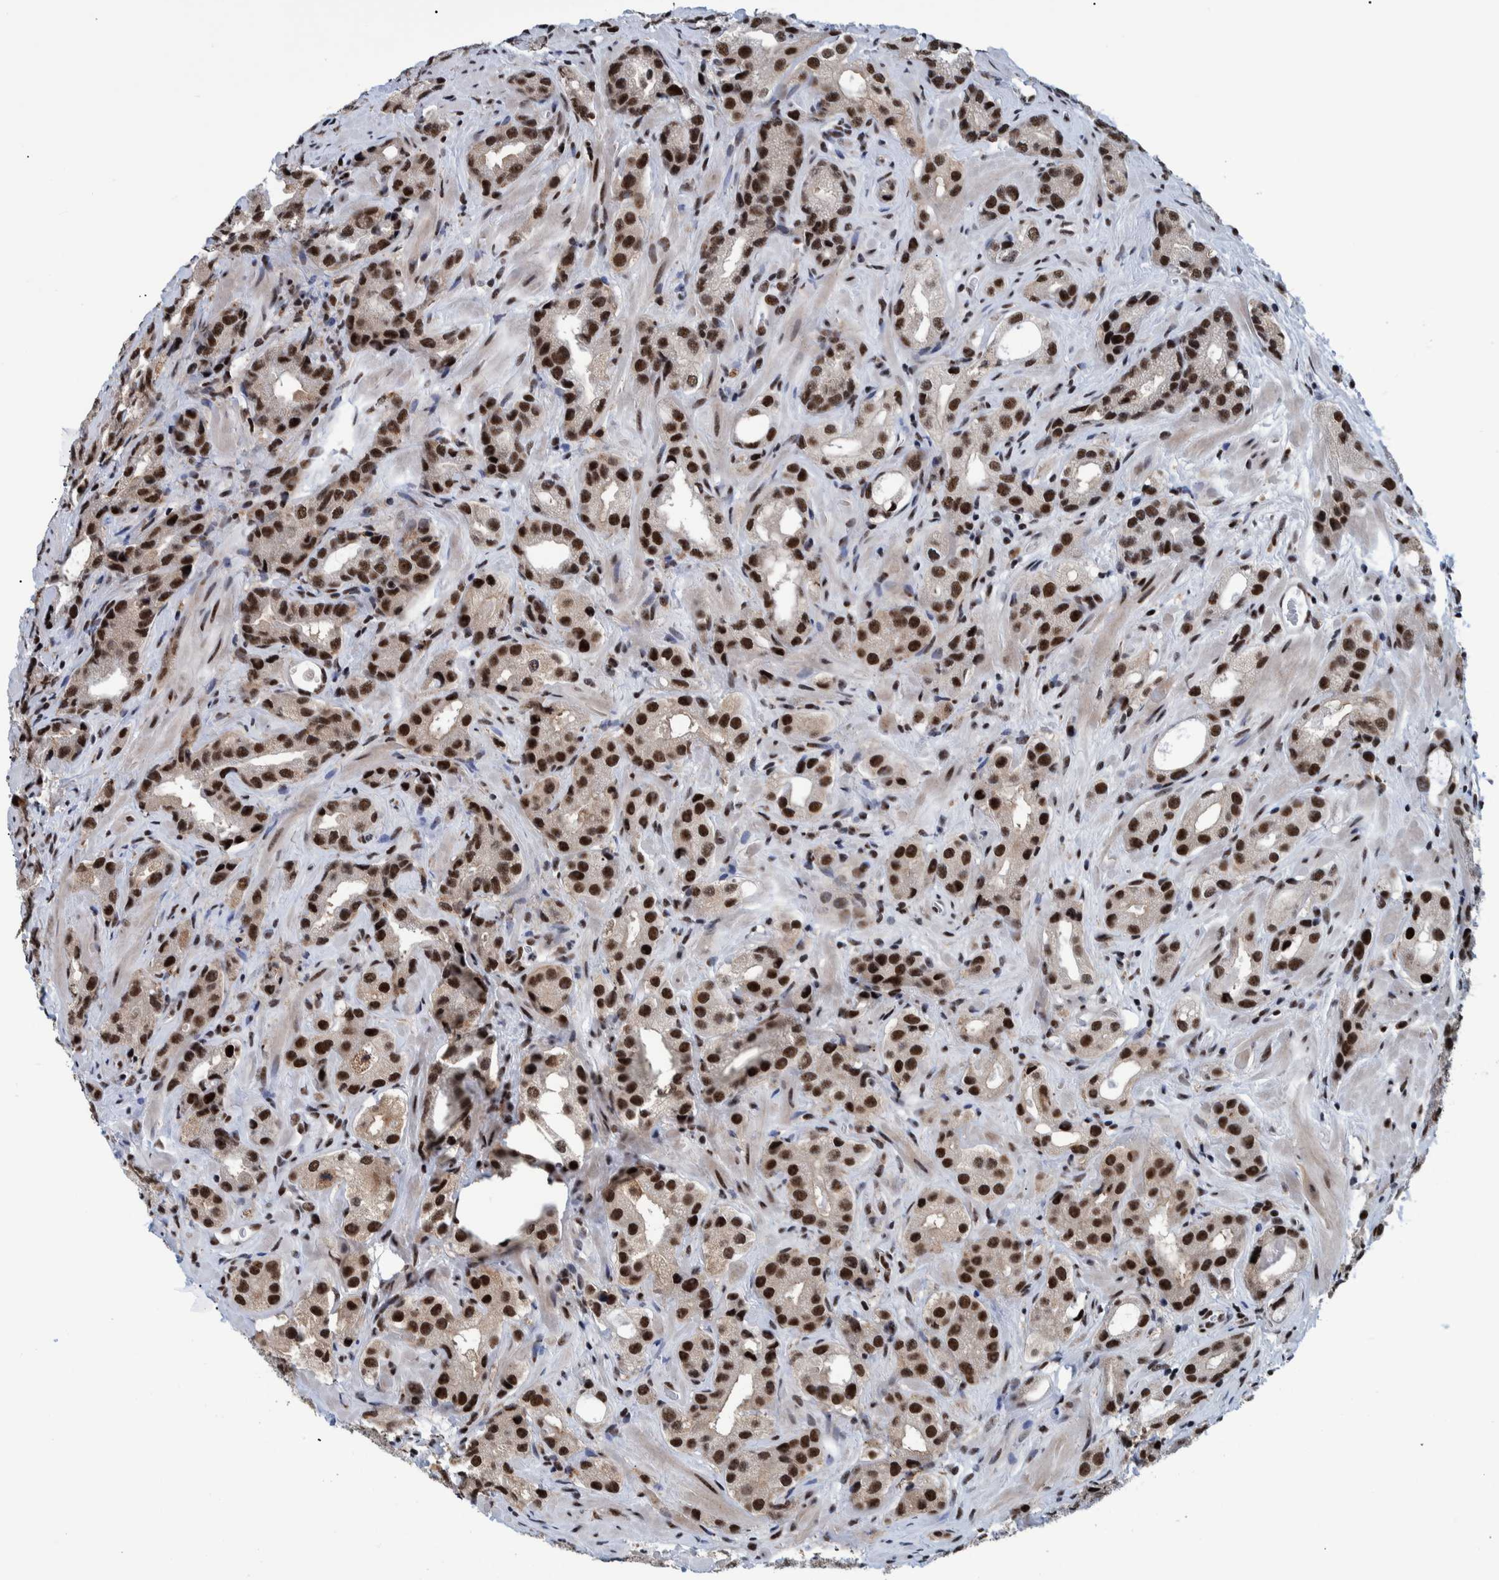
{"staining": {"intensity": "strong", "quantity": ">75%", "location": "nuclear"}, "tissue": "prostate cancer", "cell_type": "Tumor cells", "image_type": "cancer", "snomed": [{"axis": "morphology", "description": "Adenocarcinoma, High grade"}, {"axis": "topography", "description": "Prostate"}], "caption": "Immunohistochemical staining of human high-grade adenocarcinoma (prostate) shows high levels of strong nuclear expression in approximately >75% of tumor cells.", "gene": "EFTUD2", "patient": {"sex": "male", "age": 63}}